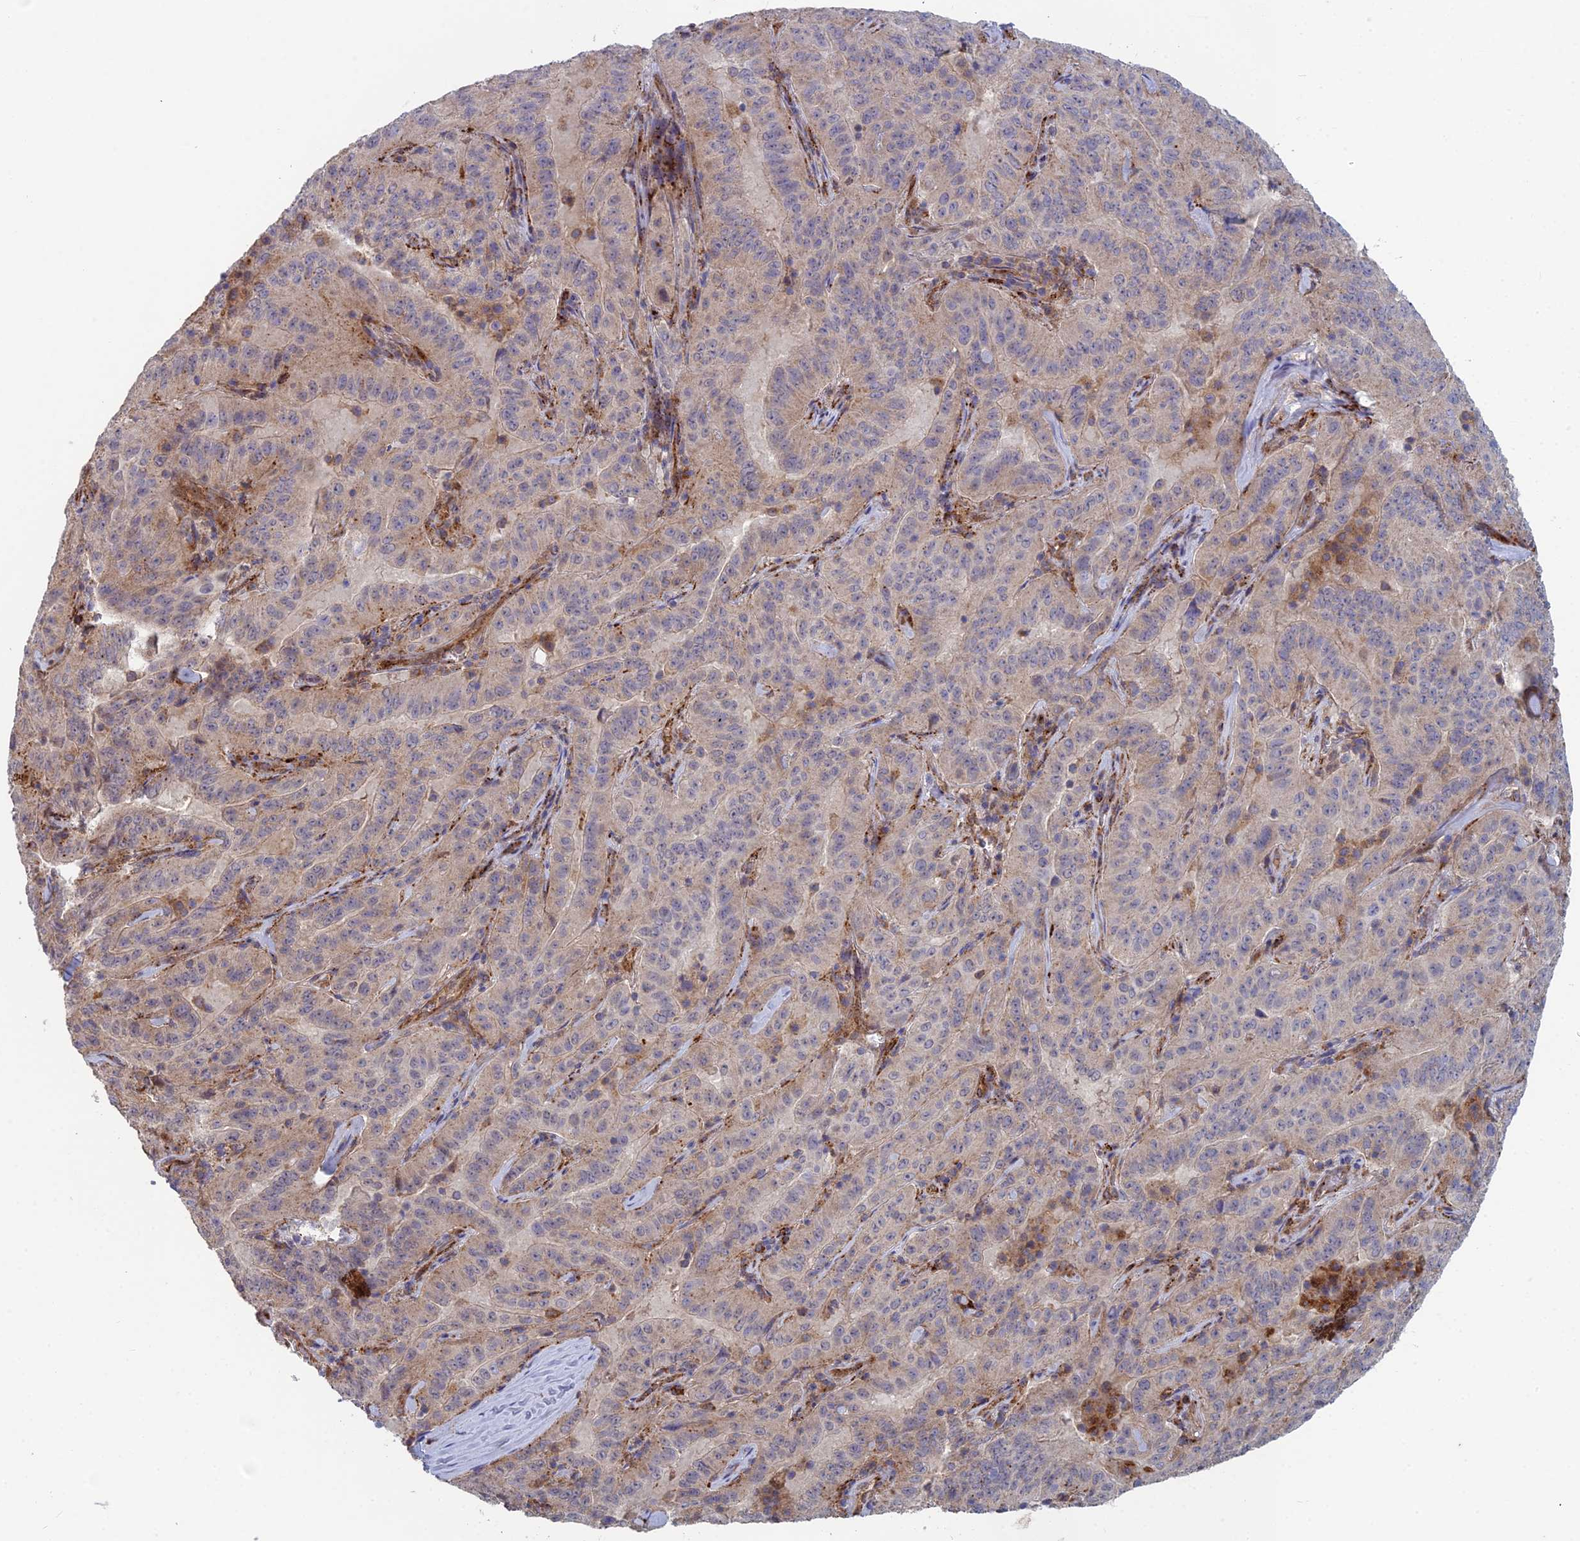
{"staining": {"intensity": "weak", "quantity": "<25%", "location": "cytoplasmic/membranous"}, "tissue": "pancreatic cancer", "cell_type": "Tumor cells", "image_type": "cancer", "snomed": [{"axis": "morphology", "description": "Adenocarcinoma, NOS"}, {"axis": "topography", "description": "Pancreas"}], "caption": "Tumor cells show no significant protein expression in pancreatic cancer.", "gene": "FOXS1", "patient": {"sex": "male", "age": 63}}